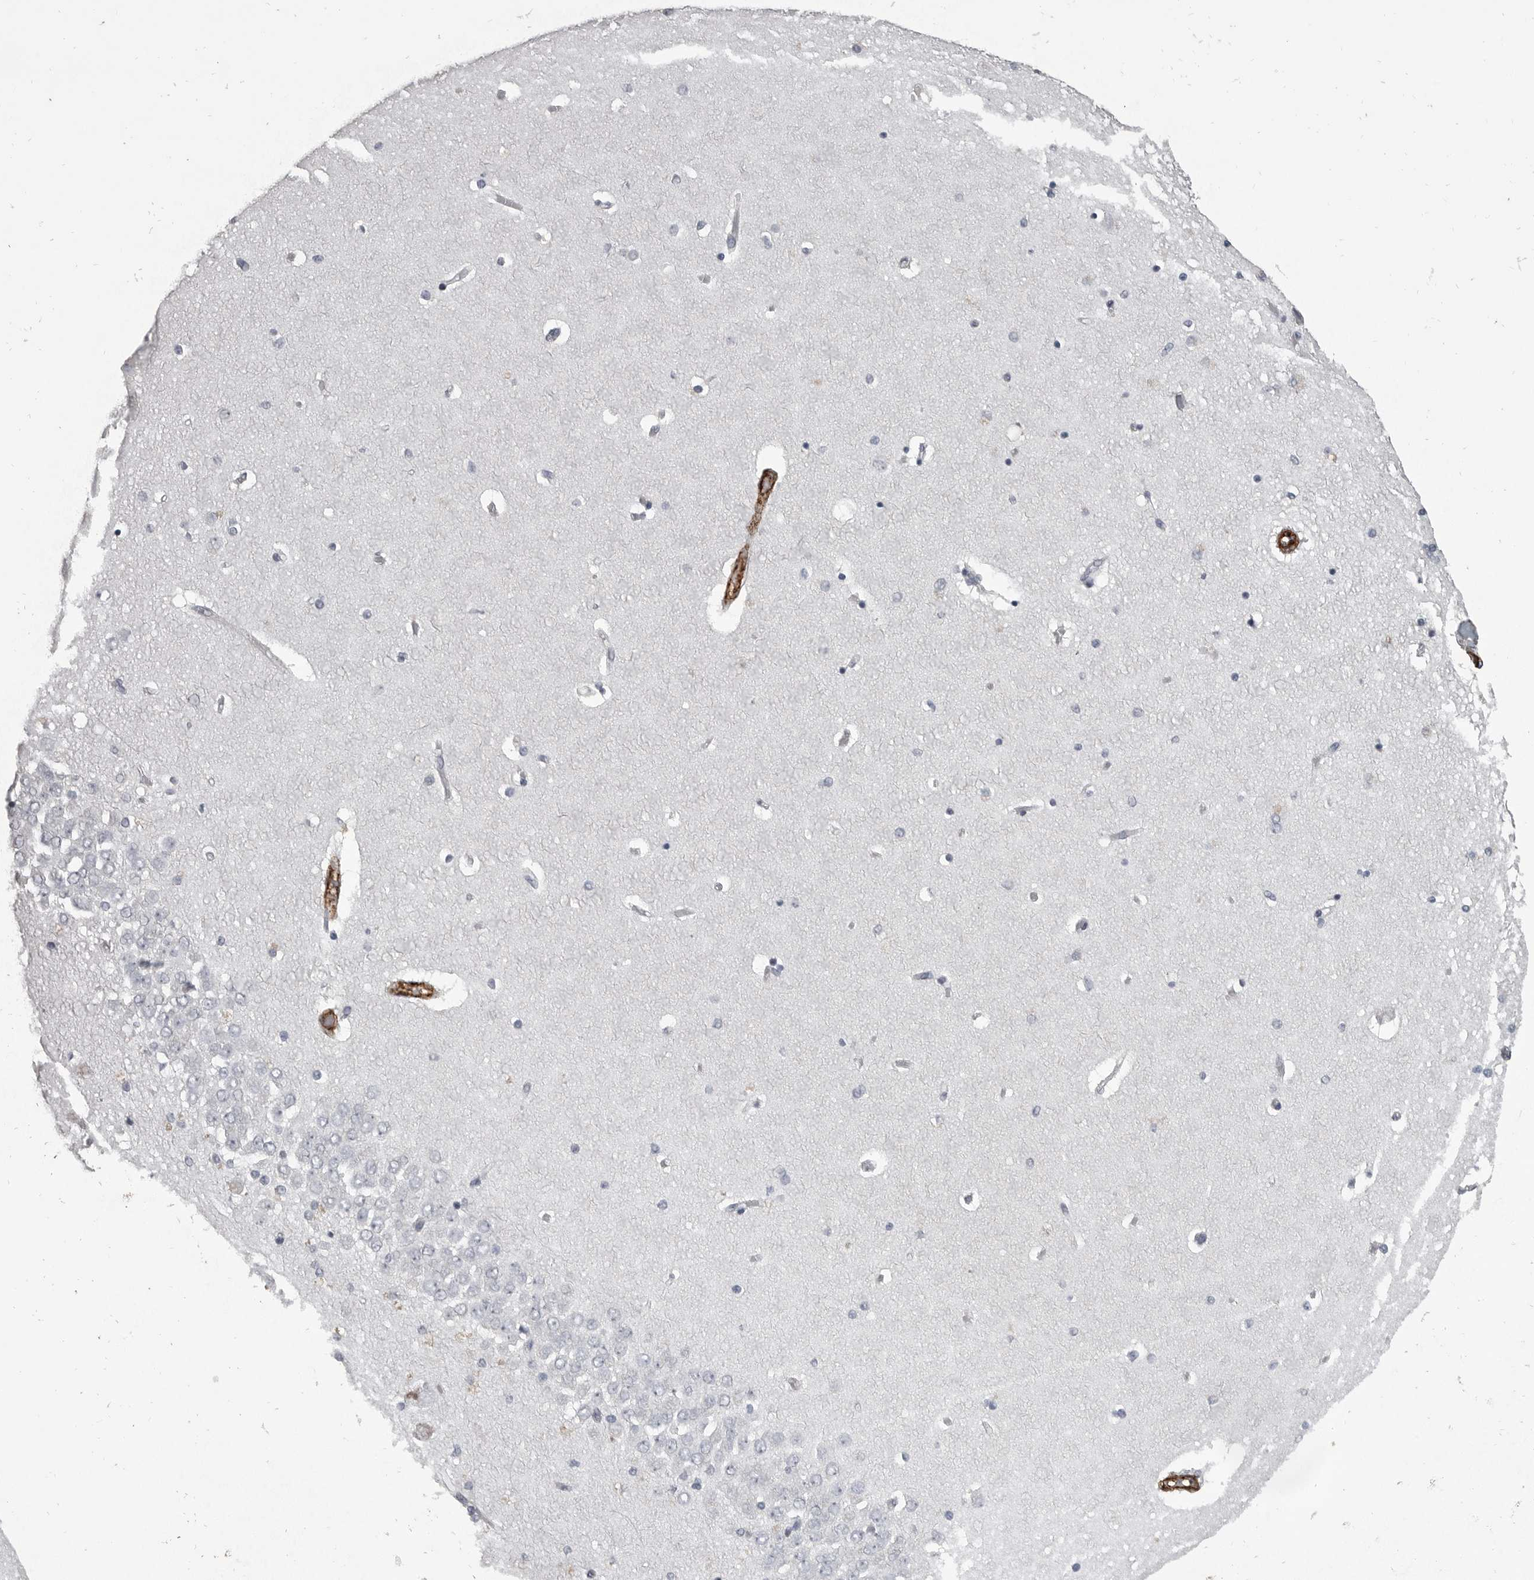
{"staining": {"intensity": "negative", "quantity": "none", "location": "none"}, "tissue": "hippocampus", "cell_type": "Glial cells", "image_type": "normal", "snomed": [{"axis": "morphology", "description": "Normal tissue, NOS"}, {"axis": "topography", "description": "Hippocampus"}], "caption": "The micrograph reveals no significant positivity in glial cells of hippocampus.", "gene": "AOC3", "patient": {"sex": "female", "age": 54}}